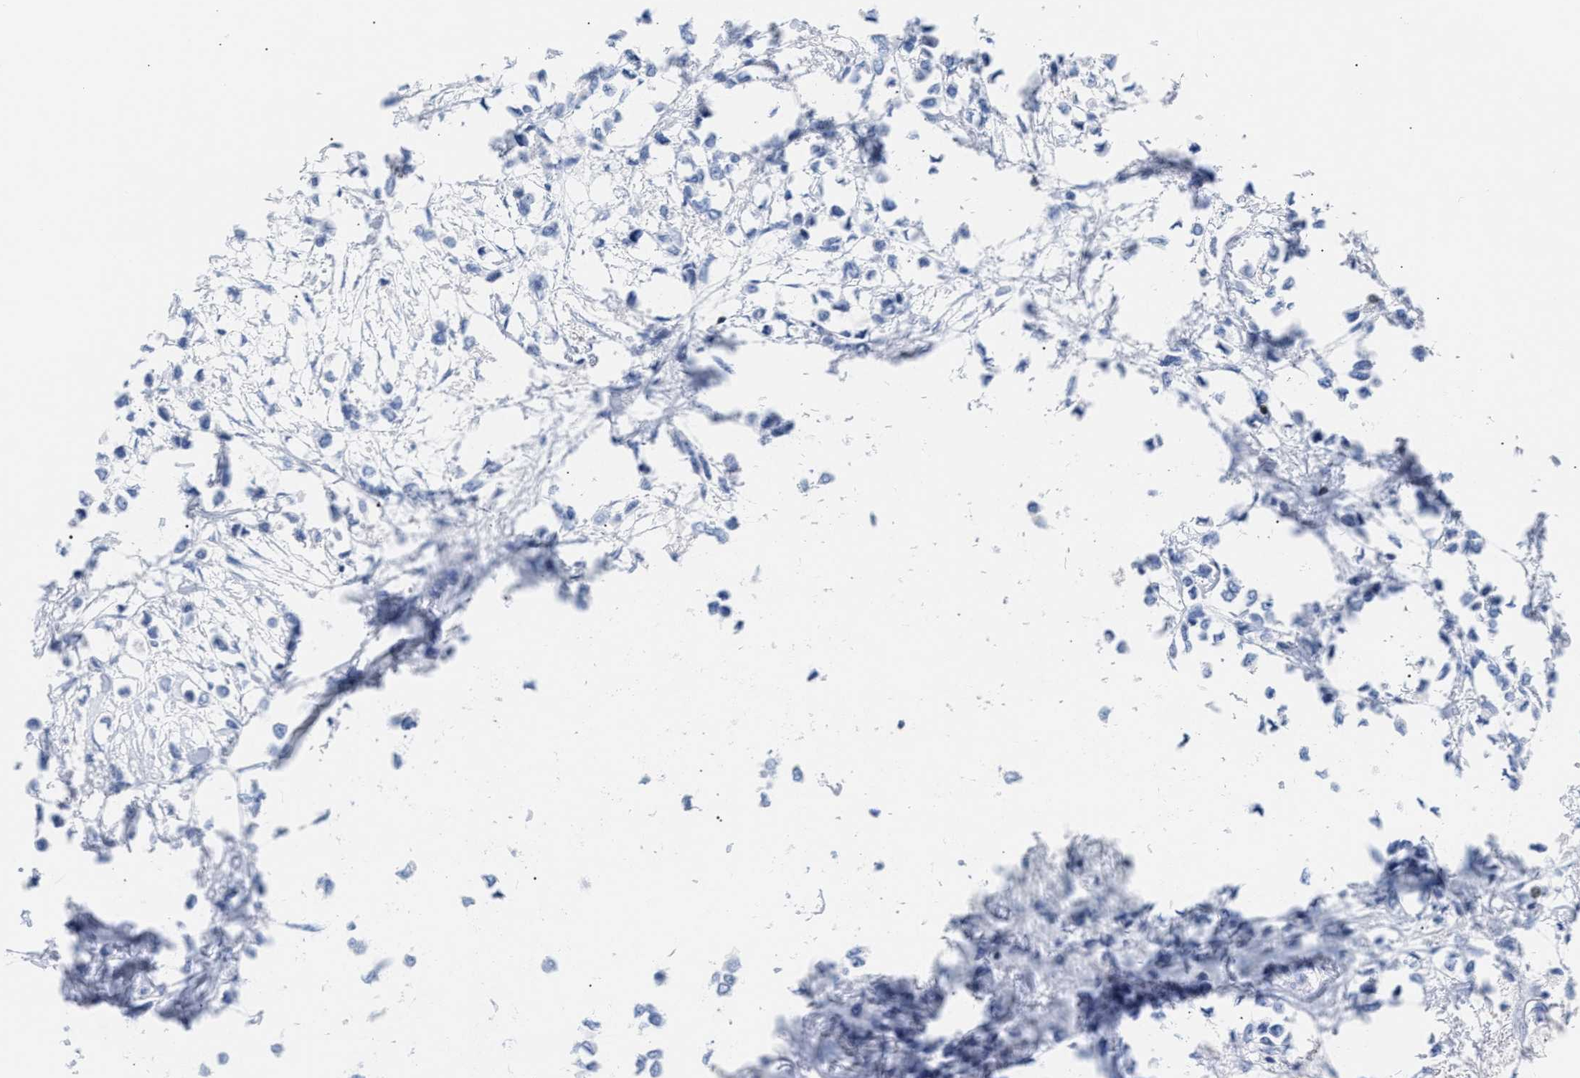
{"staining": {"intensity": "negative", "quantity": "none", "location": "none"}, "tissue": "breast cancer", "cell_type": "Tumor cells", "image_type": "cancer", "snomed": [{"axis": "morphology", "description": "Lobular carcinoma"}, {"axis": "topography", "description": "Breast"}], "caption": "This is an IHC image of lobular carcinoma (breast). There is no expression in tumor cells.", "gene": "LCP1", "patient": {"sex": "female", "age": 51}}